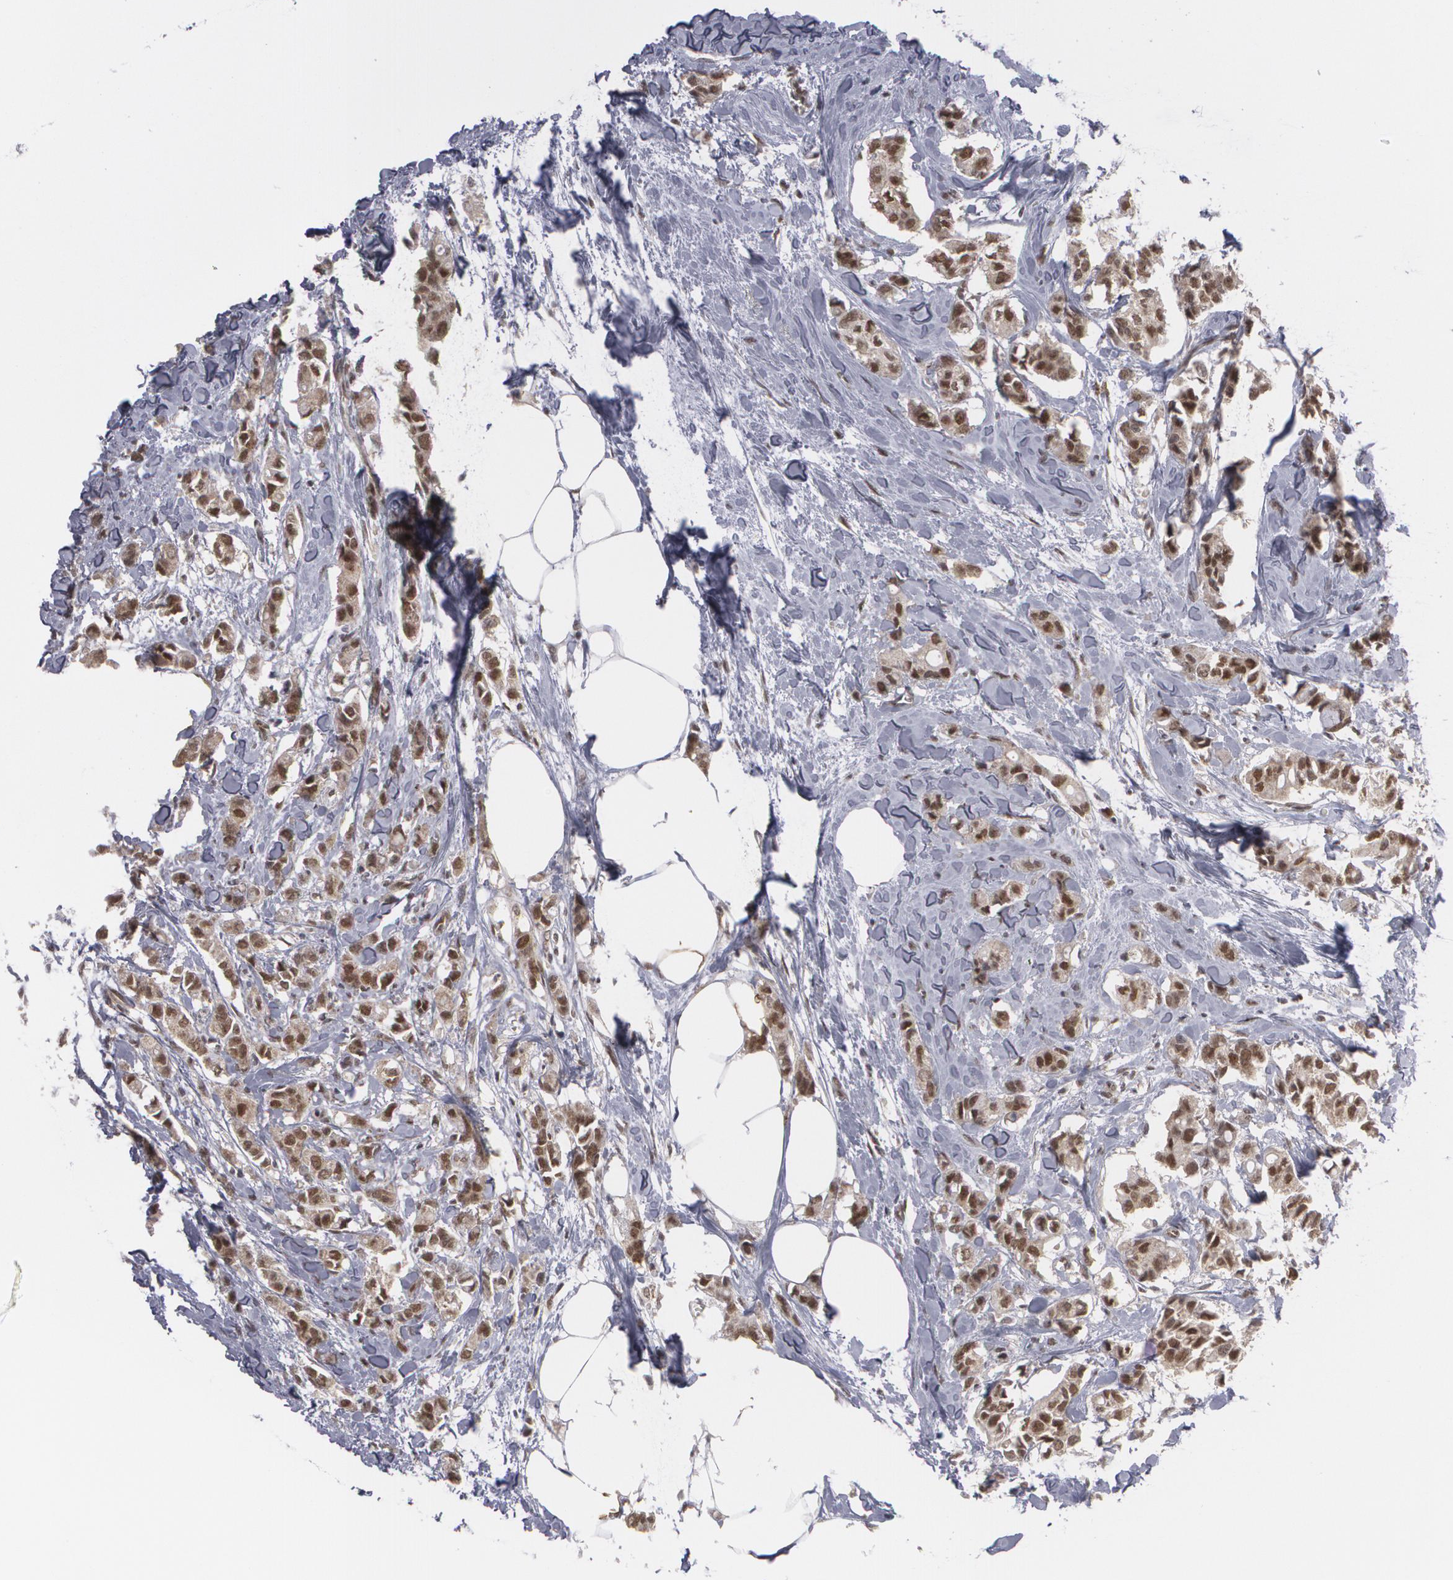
{"staining": {"intensity": "strong", "quantity": ">75%", "location": "nuclear"}, "tissue": "breast cancer", "cell_type": "Tumor cells", "image_type": "cancer", "snomed": [{"axis": "morphology", "description": "Duct carcinoma"}, {"axis": "topography", "description": "Breast"}], "caption": "The photomicrograph demonstrates staining of invasive ductal carcinoma (breast), revealing strong nuclear protein staining (brown color) within tumor cells. The staining was performed using DAB (3,3'-diaminobenzidine), with brown indicating positive protein expression. Nuclei are stained blue with hematoxylin.", "gene": "INTS6", "patient": {"sex": "female", "age": 84}}